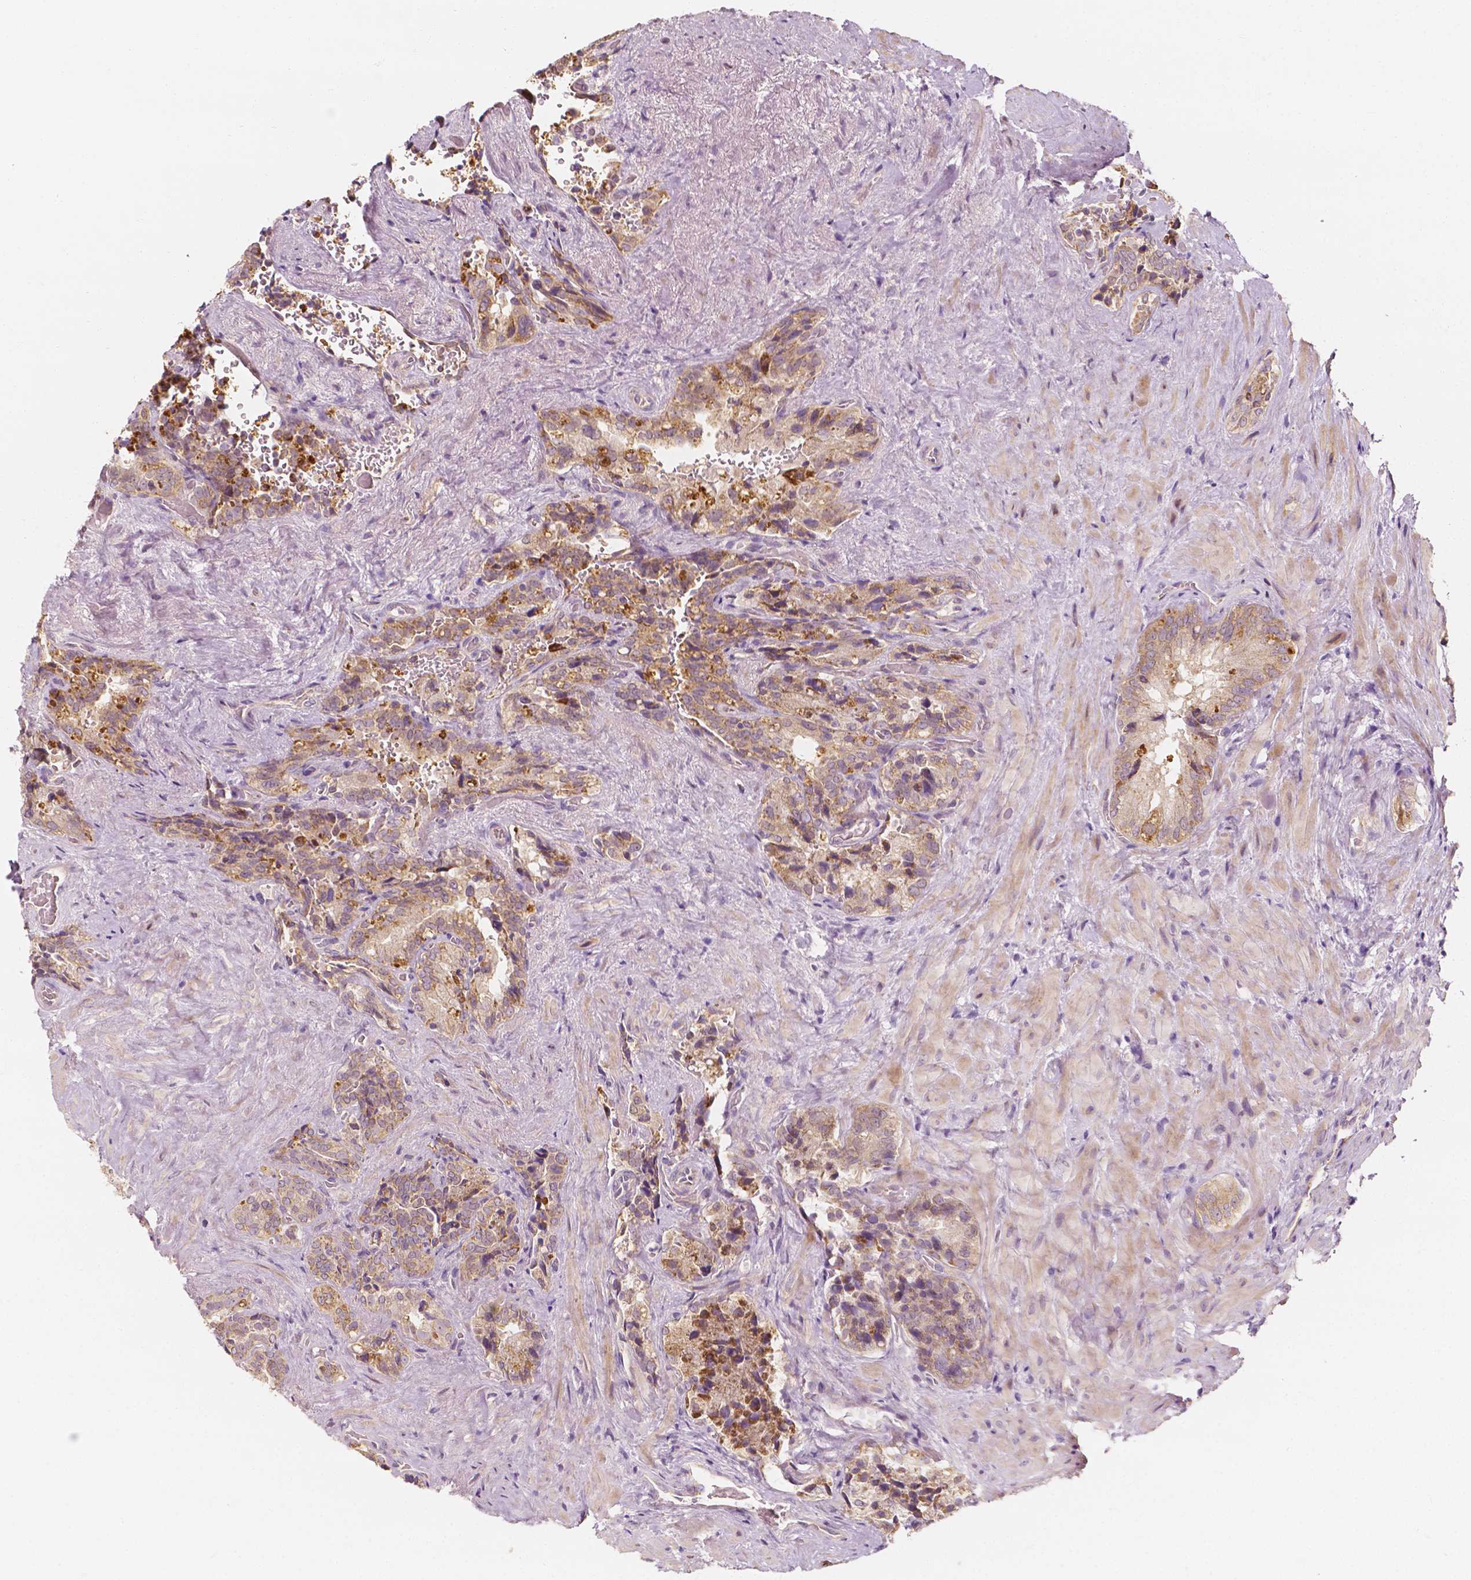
{"staining": {"intensity": "moderate", "quantity": "25%-75%", "location": "cytoplasmic/membranous"}, "tissue": "seminal vesicle", "cell_type": "Glandular cells", "image_type": "normal", "snomed": [{"axis": "morphology", "description": "Normal tissue, NOS"}, {"axis": "topography", "description": "Seminal veicle"}], "caption": "Immunohistochemical staining of unremarkable human seminal vesicle shows 25%-75% levels of moderate cytoplasmic/membranous protein expression in approximately 25%-75% of glandular cells.", "gene": "SHPK", "patient": {"sex": "male", "age": 69}}